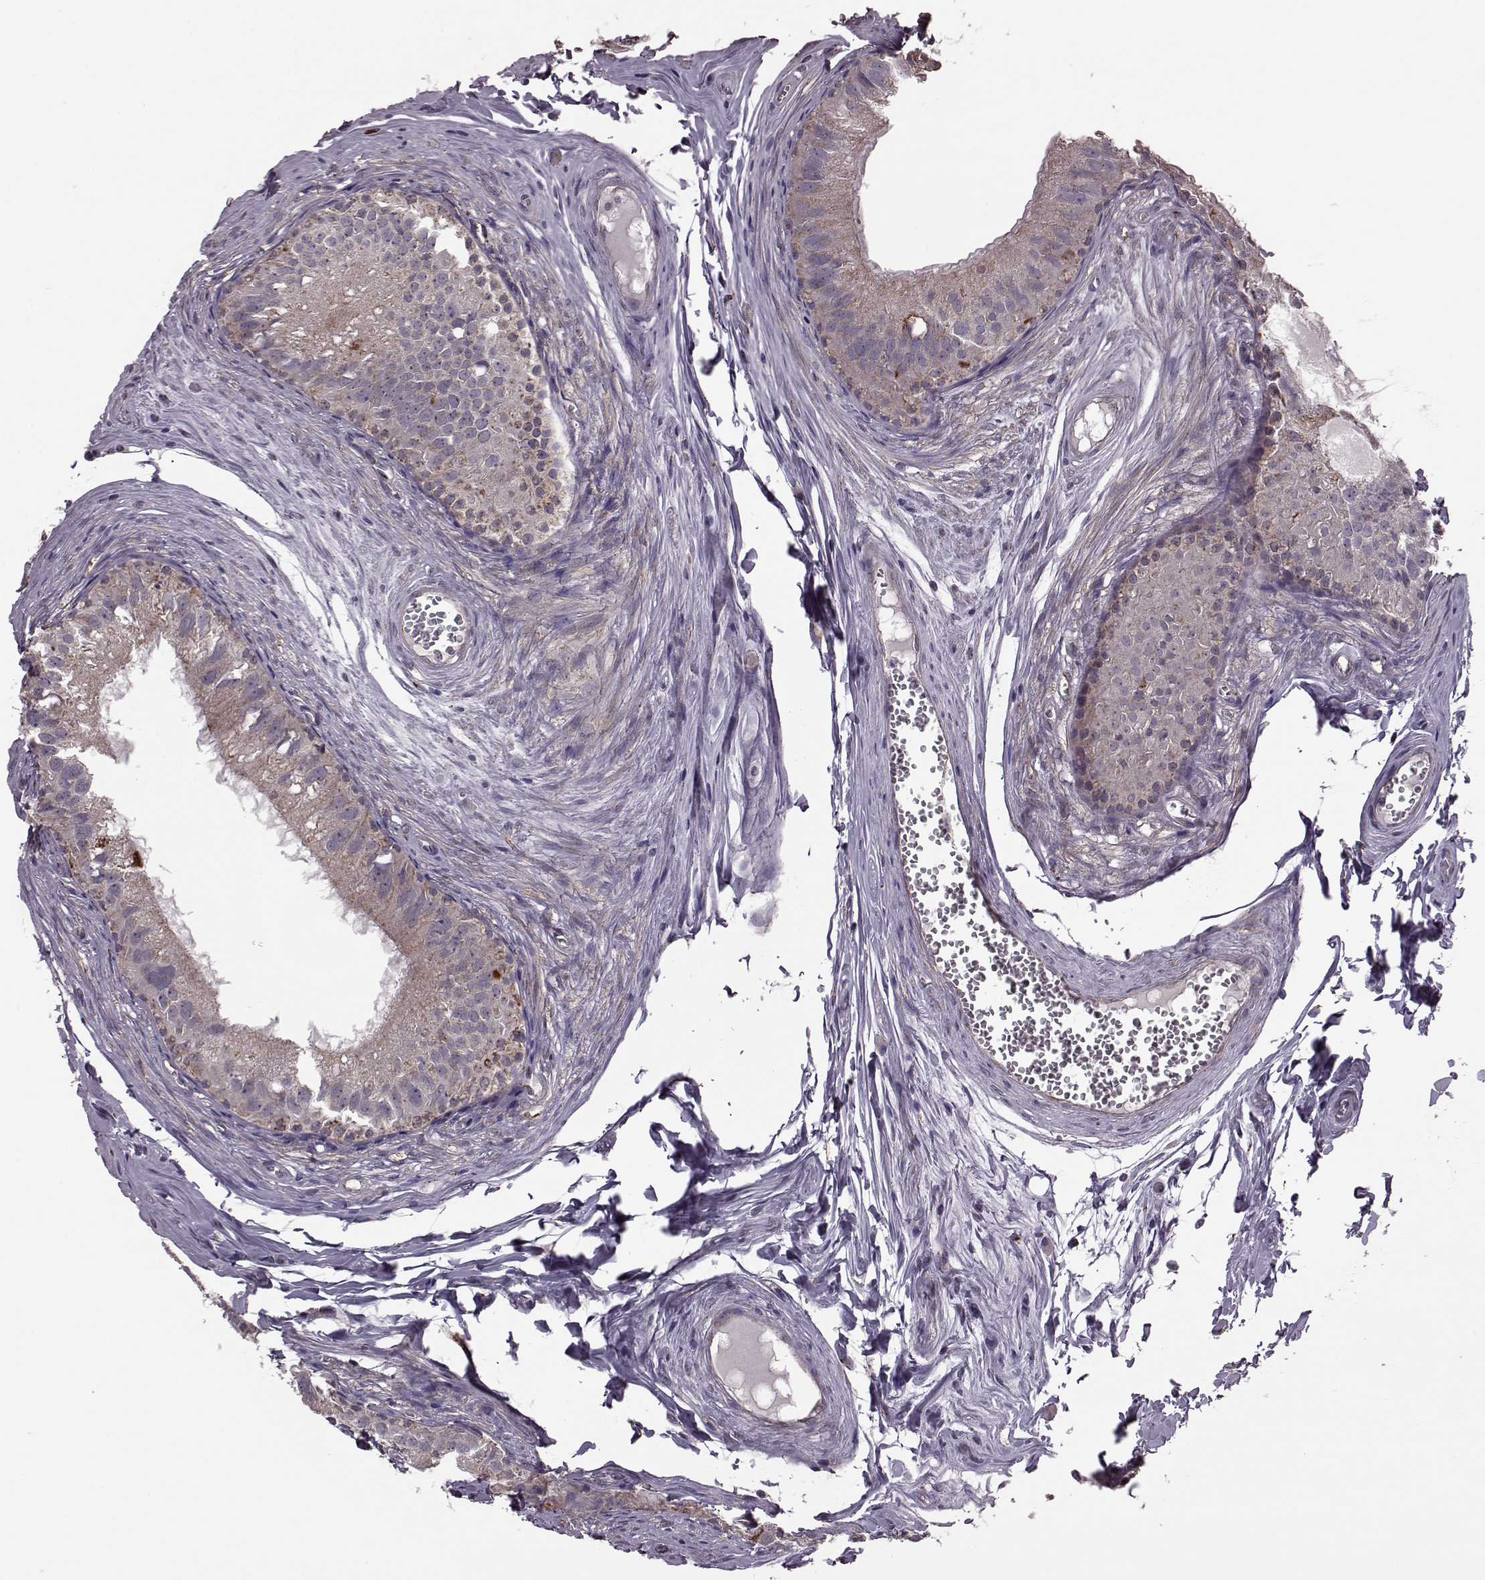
{"staining": {"intensity": "negative", "quantity": "none", "location": "none"}, "tissue": "epididymis", "cell_type": "Glandular cells", "image_type": "normal", "snomed": [{"axis": "morphology", "description": "Normal tissue, NOS"}, {"axis": "topography", "description": "Epididymis"}], "caption": "Glandular cells are negative for brown protein staining in normal epididymis. Brightfield microscopy of immunohistochemistry (IHC) stained with DAB (3,3'-diaminobenzidine) (brown) and hematoxylin (blue), captured at high magnification.", "gene": "PUDP", "patient": {"sex": "male", "age": 45}}